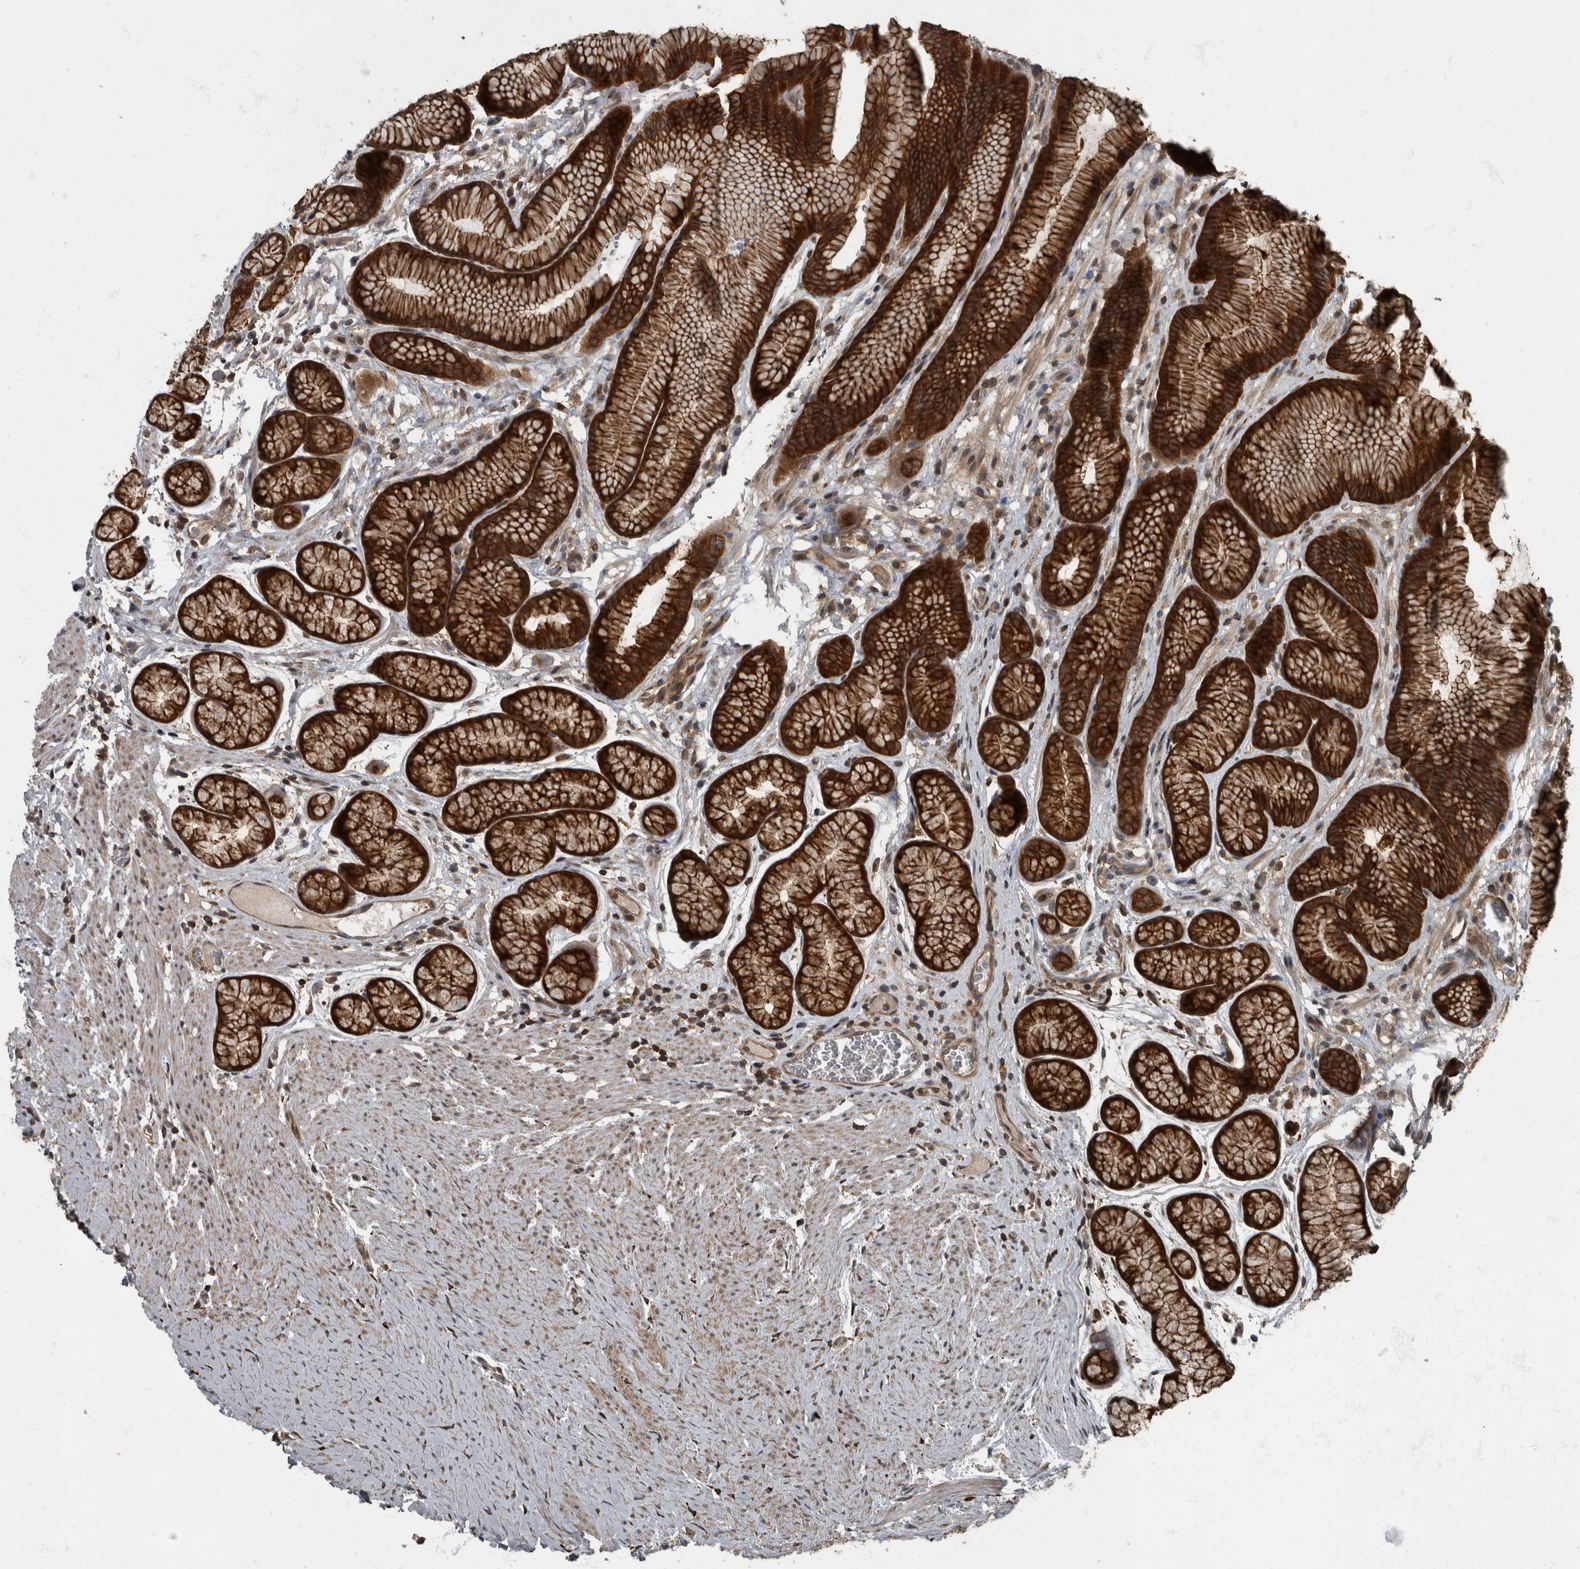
{"staining": {"intensity": "strong", "quantity": ">75%", "location": "cytoplasmic/membranous"}, "tissue": "stomach", "cell_type": "Glandular cells", "image_type": "normal", "snomed": [{"axis": "morphology", "description": "Normal tissue, NOS"}, {"axis": "topography", "description": "Stomach"}], "caption": "An immunohistochemistry micrograph of benign tissue is shown. Protein staining in brown labels strong cytoplasmic/membranous positivity in stomach within glandular cells. The staining was performed using DAB (3,3'-diaminobenzidine), with brown indicating positive protein expression. Nuclei are stained blue with hematoxylin.", "gene": "RABGGTB", "patient": {"sex": "male", "age": 42}}